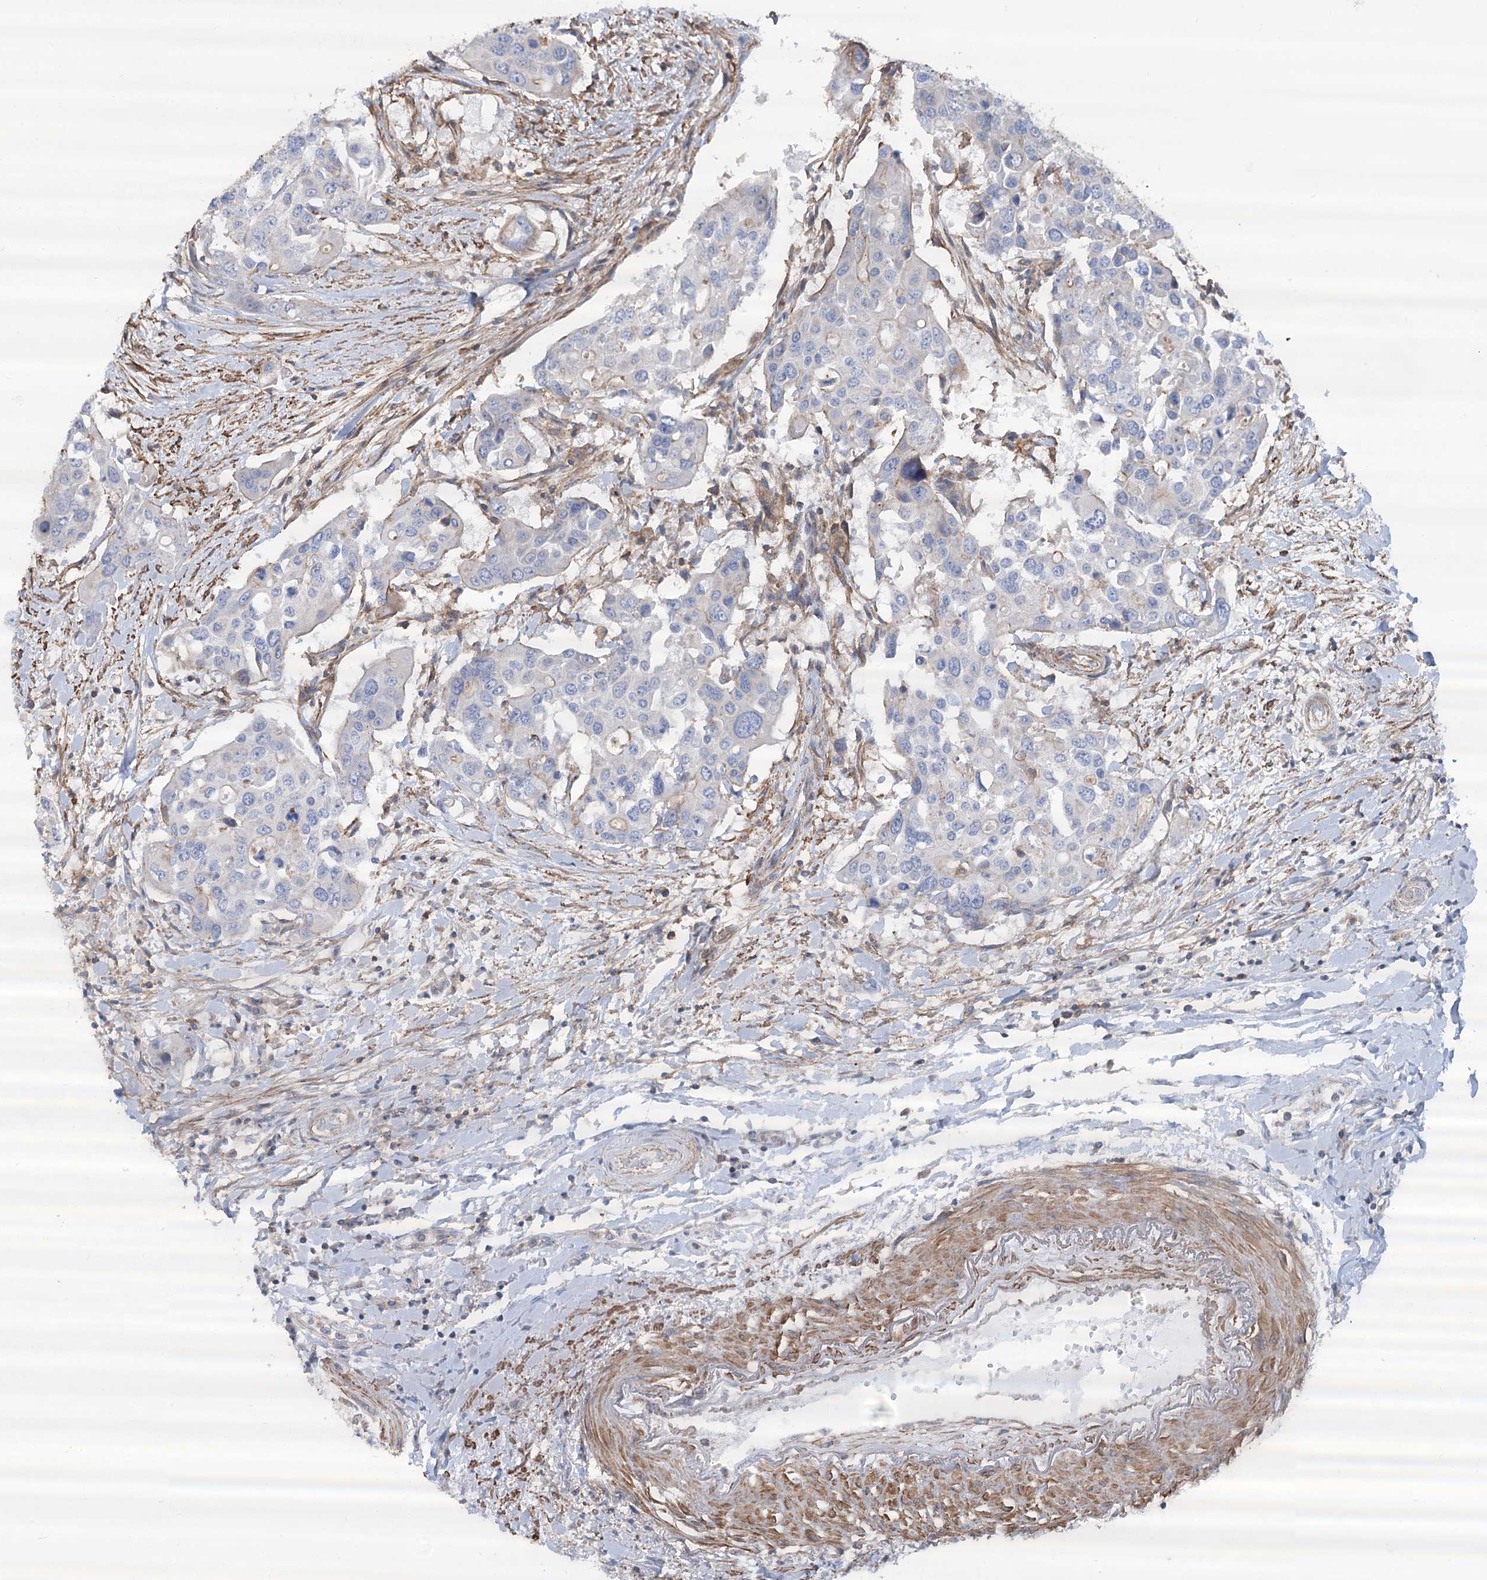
{"staining": {"intensity": "weak", "quantity": "<25%", "location": "cytoplasmic/membranous"}, "tissue": "colorectal cancer", "cell_type": "Tumor cells", "image_type": "cancer", "snomed": [{"axis": "morphology", "description": "Adenocarcinoma, NOS"}, {"axis": "topography", "description": "Colon"}], "caption": "Immunohistochemistry of adenocarcinoma (colorectal) displays no staining in tumor cells. The staining was performed using DAB to visualize the protein expression in brown, while the nuclei were stained in blue with hematoxylin (Magnification: 20x).", "gene": "LARP1B", "patient": {"sex": "male", "age": 77}}